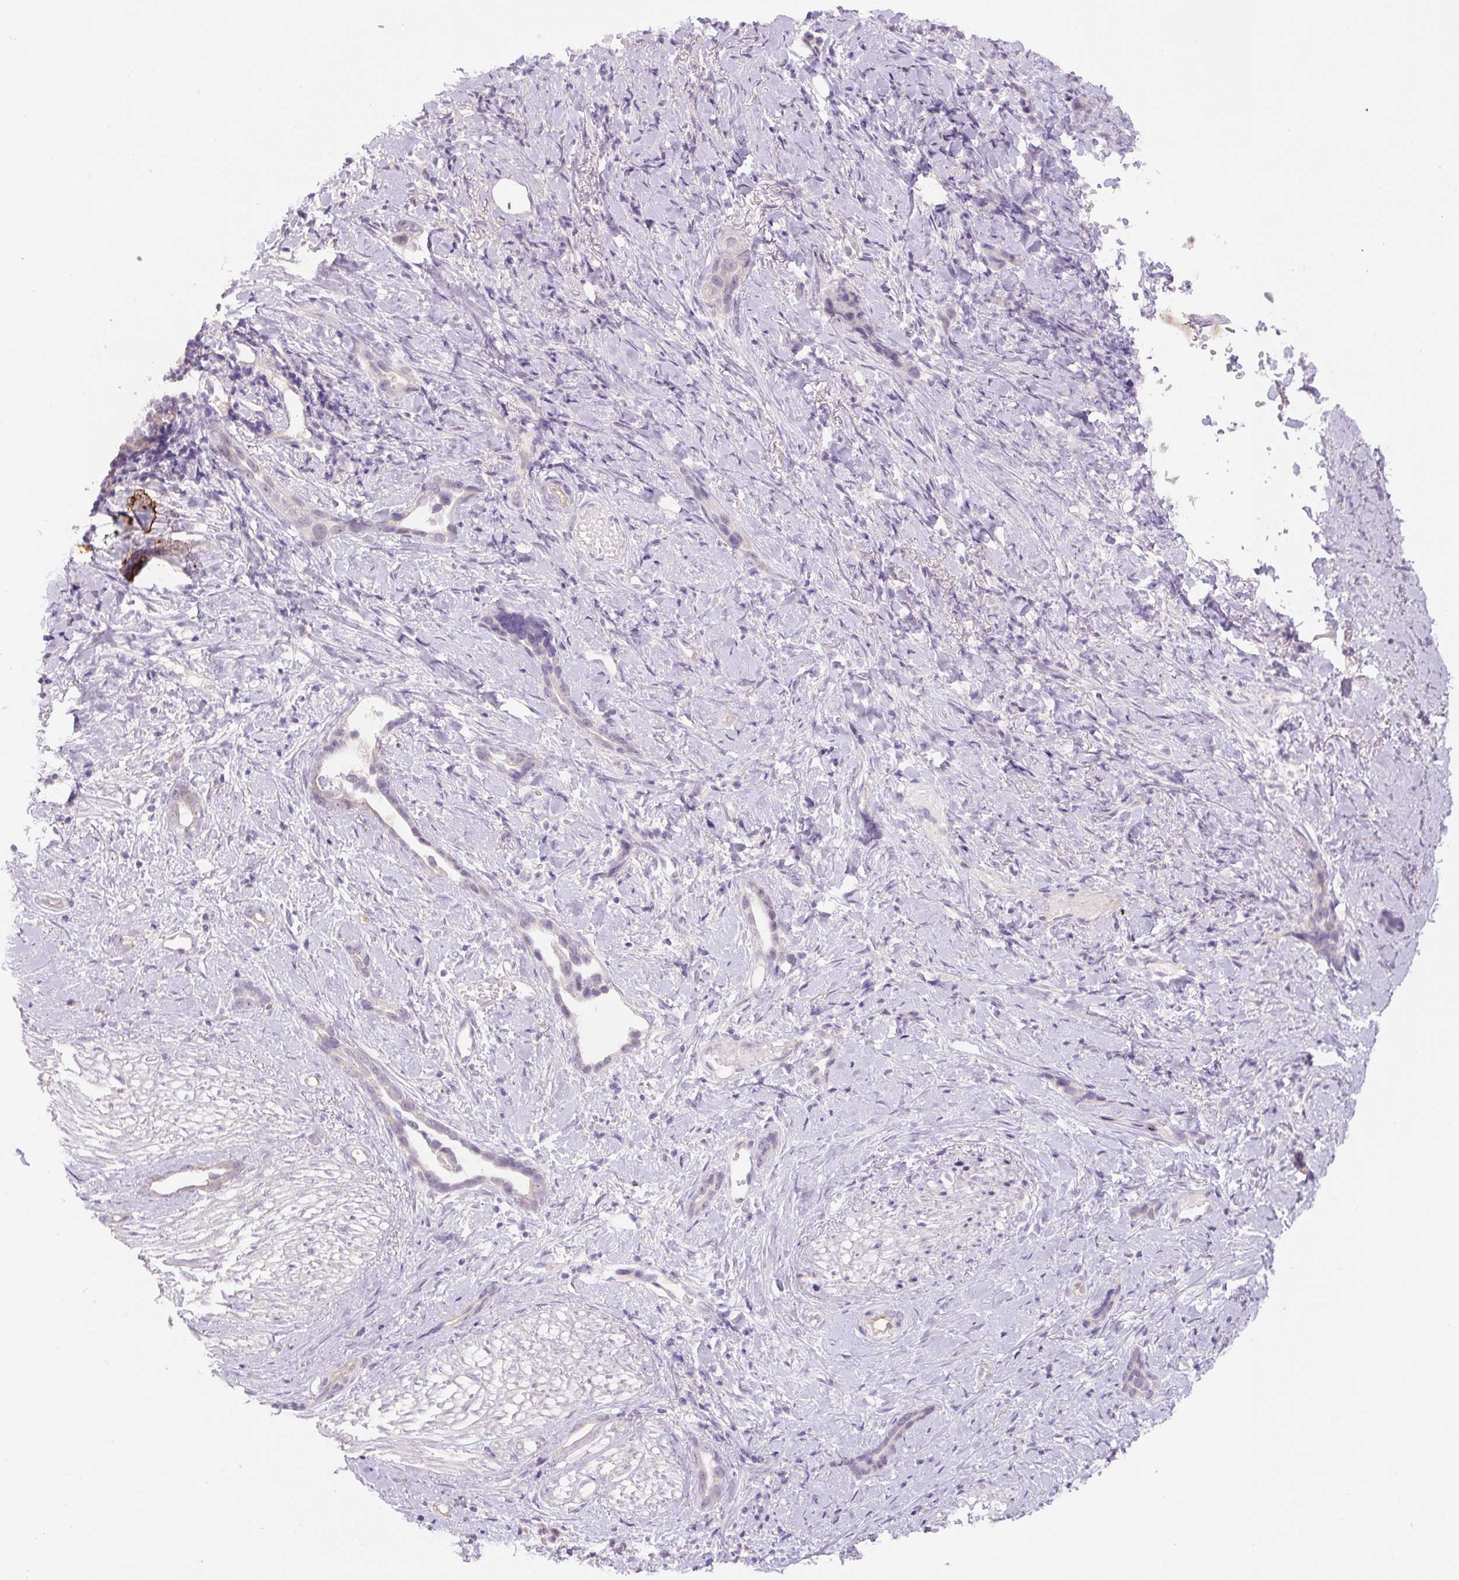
{"staining": {"intensity": "negative", "quantity": "none", "location": "none"}, "tissue": "stomach cancer", "cell_type": "Tumor cells", "image_type": "cancer", "snomed": [{"axis": "morphology", "description": "Adenocarcinoma, NOS"}, {"axis": "topography", "description": "Stomach"}], "caption": "This is an immunohistochemistry micrograph of stomach cancer (adenocarcinoma). There is no positivity in tumor cells.", "gene": "SPSB2", "patient": {"sex": "male", "age": 55}}